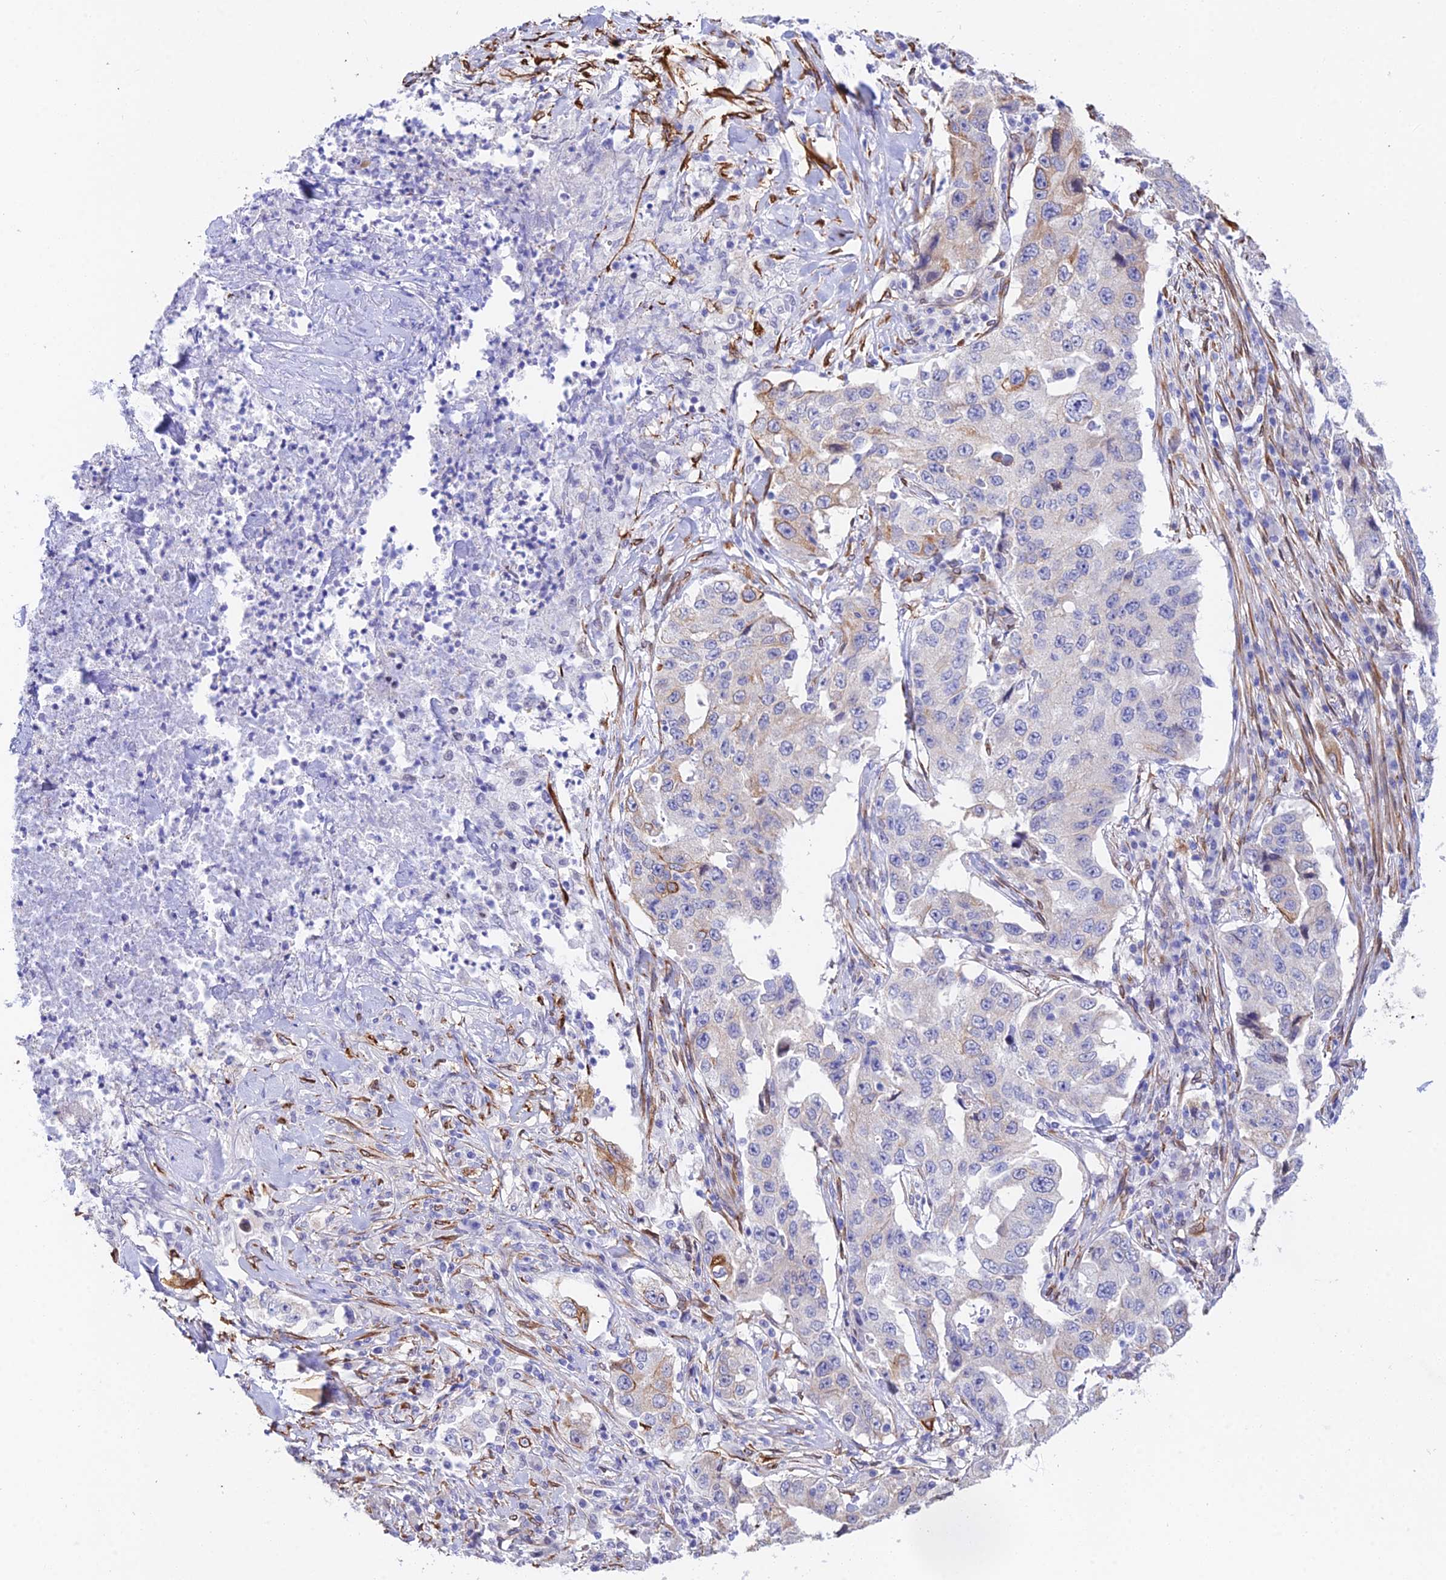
{"staining": {"intensity": "moderate", "quantity": "<25%", "location": "cytoplasmic/membranous"}, "tissue": "lung cancer", "cell_type": "Tumor cells", "image_type": "cancer", "snomed": [{"axis": "morphology", "description": "Adenocarcinoma, NOS"}, {"axis": "topography", "description": "Lung"}], "caption": "About <25% of tumor cells in adenocarcinoma (lung) exhibit moderate cytoplasmic/membranous protein positivity as visualized by brown immunohistochemical staining.", "gene": "MXRA7", "patient": {"sex": "female", "age": 51}}